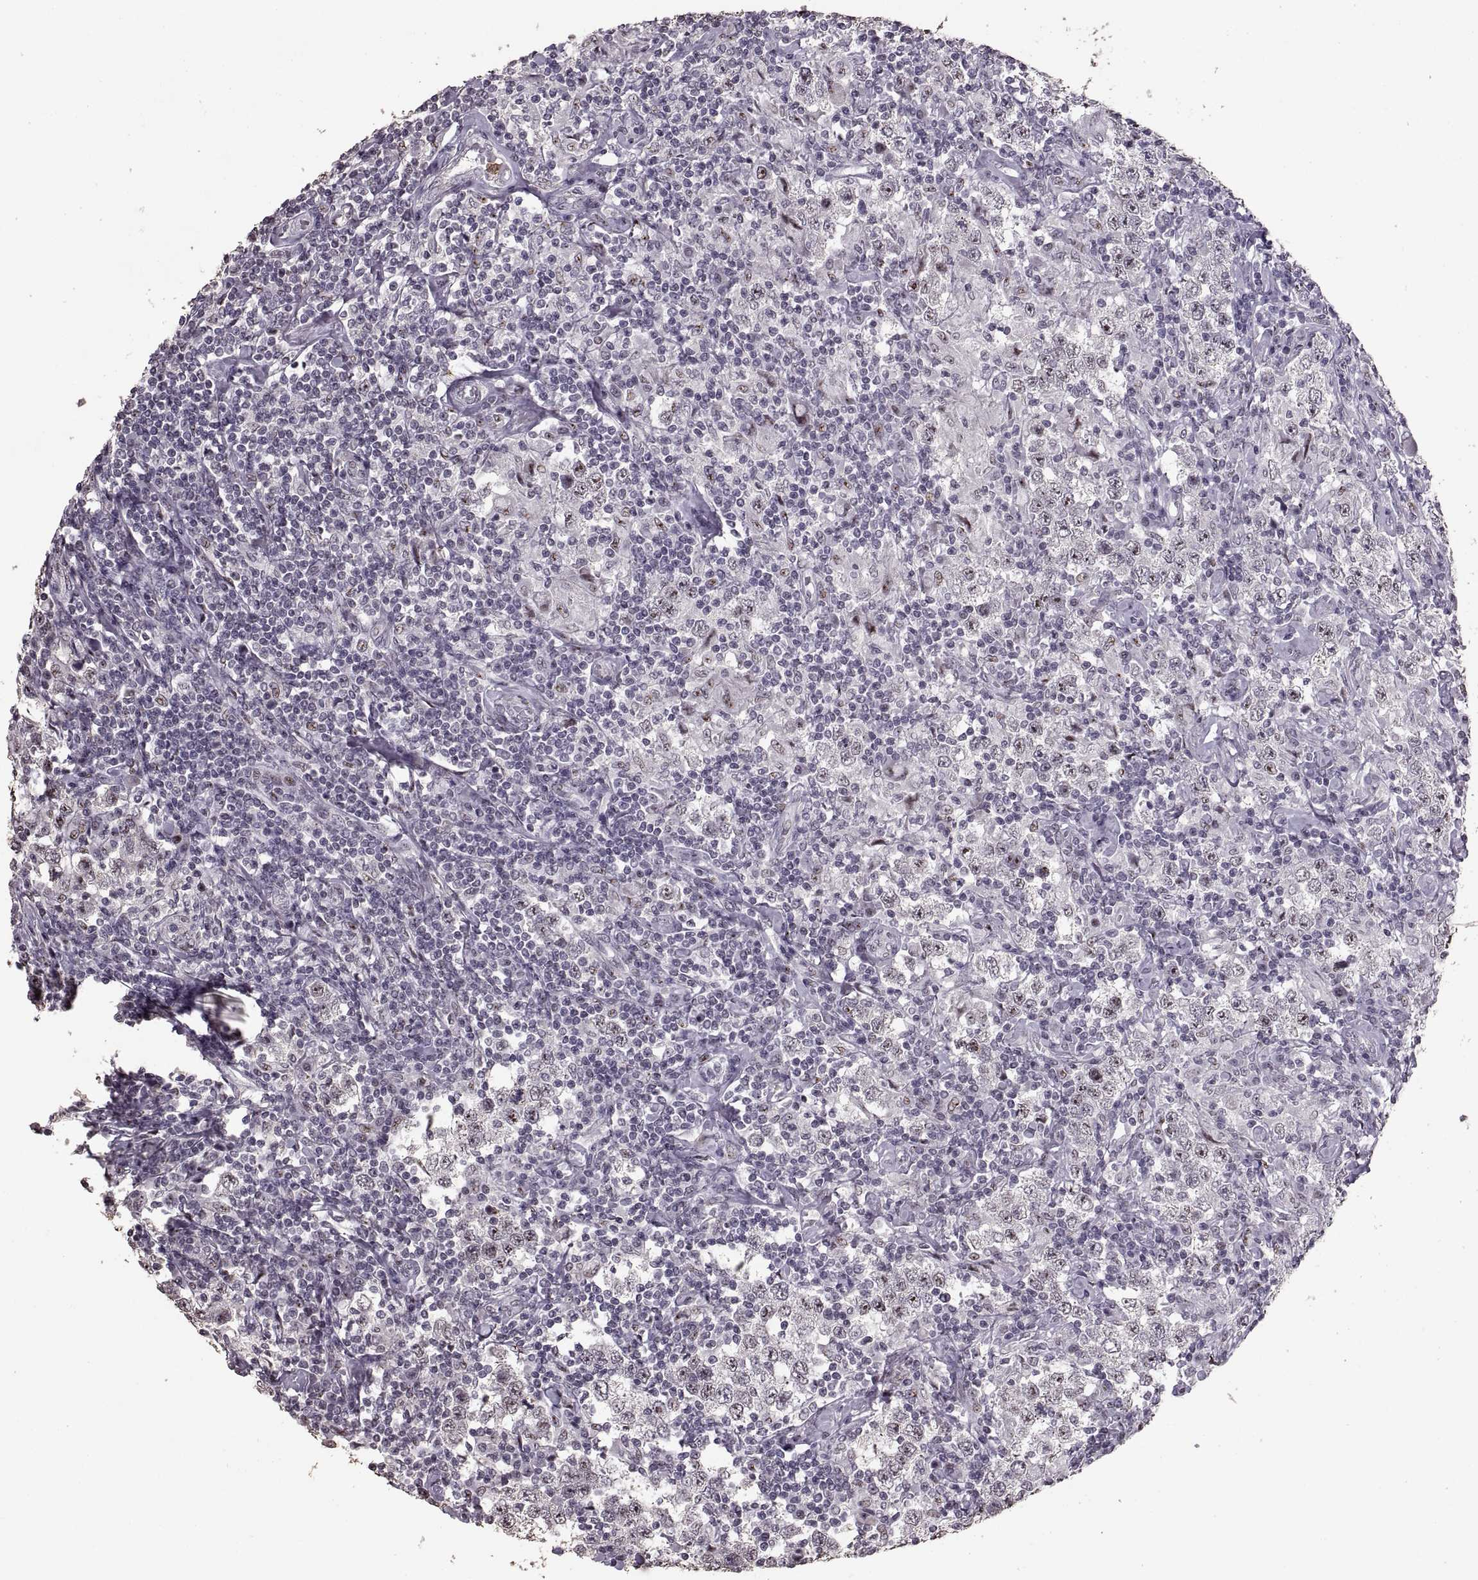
{"staining": {"intensity": "negative", "quantity": "none", "location": "none"}, "tissue": "testis cancer", "cell_type": "Tumor cells", "image_type": "cancer", "snomed": [{"axis": "morphology", "description": "Seminoma, NOS"}, {"axis": "morphology", "description": "Carcinoma, Embryonal, NOS"}, {"axis": "topography", "description": "Testis"}], "caption": "Immunohistochemistry (IHC) of human testis cancer (embryonal carcinoma) demonstrates no positivity in tumor cells.", "gene": "PALS1", "patient": {"sex": "male", "age": 41}}